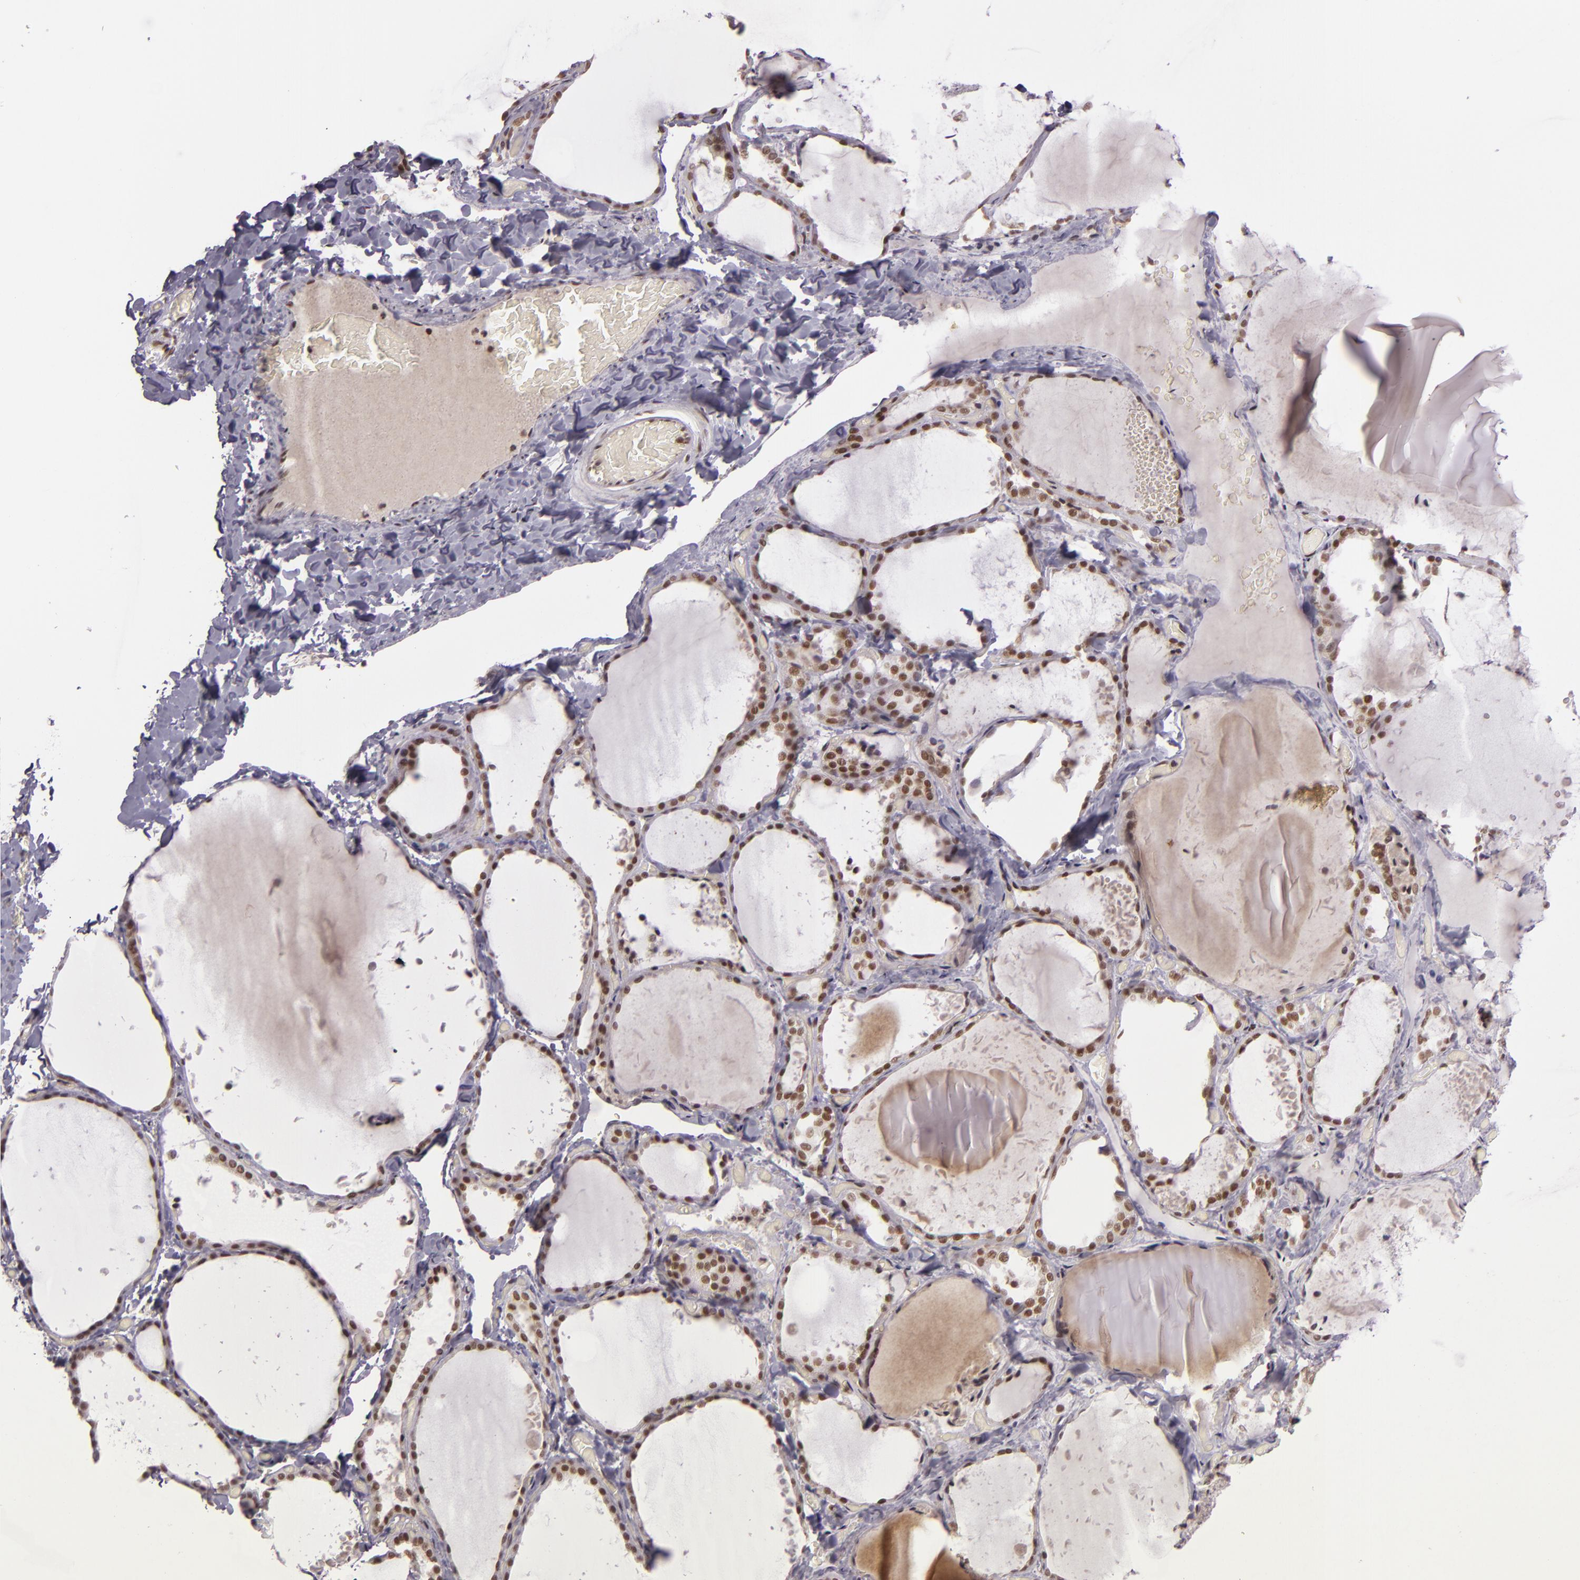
{"staining": {"intensity": "moderate", "quantity": ">75%", "location": "nuclear"}, "tissue": "thyroid gland", "cell_type": "Glandular cells", "image_type": "normal", "snomed": [{"axis": "morphology", "description": "Normal tissue, NOS"}, {"axis": "topography", "description": "Thyroid gland"}], "caption": "IHC of benign thyroid gland displays medium levels of moderate nuclear staining in about >75% of glandular cells. (DAB = brown stain, brightfield microscopy at high magnification).", "gene": "ZFX", "patient": {"sex": "female", "age": 22}}